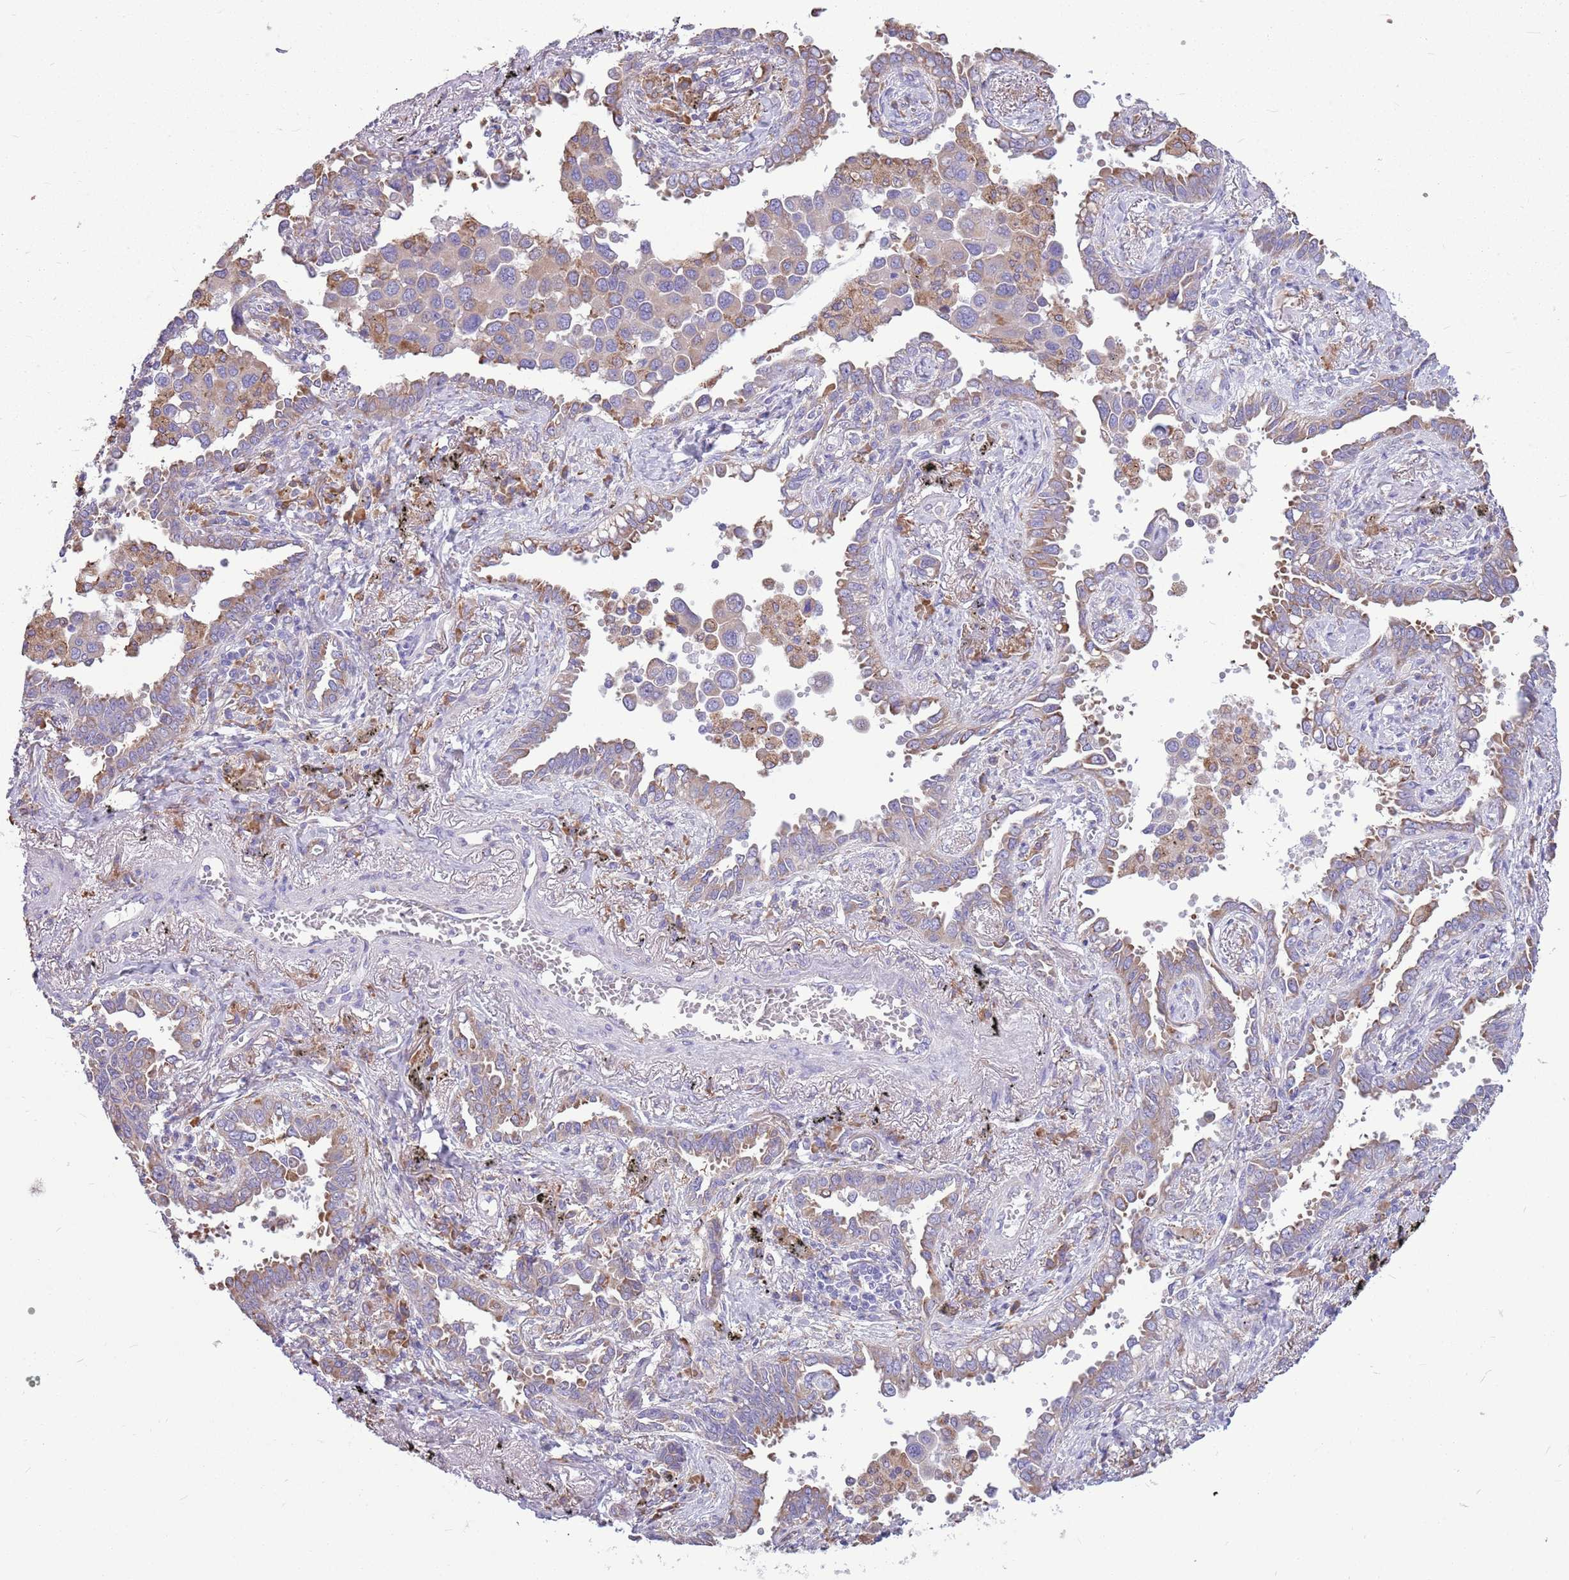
{"staining": {"intensity": "weak", "quantity": "<25%", "location": "cytoplasmic/membranous"}, "tissue": "lung cancer", "cell_type": "Tumor cells", "image_type": "cancer", "snomed": [{"axis": "morphology", "description": "Adenocarcinoma, NOS"}, {"axis": "topography", "description": "Lung"}], "caption": "IHC image of neoplastic tissue: human lung cancer stained with DAB displays no significant protein positivity in tumor cells.", "gene": "KCTD19", "patient": {"sex": "male", "age": 67}}